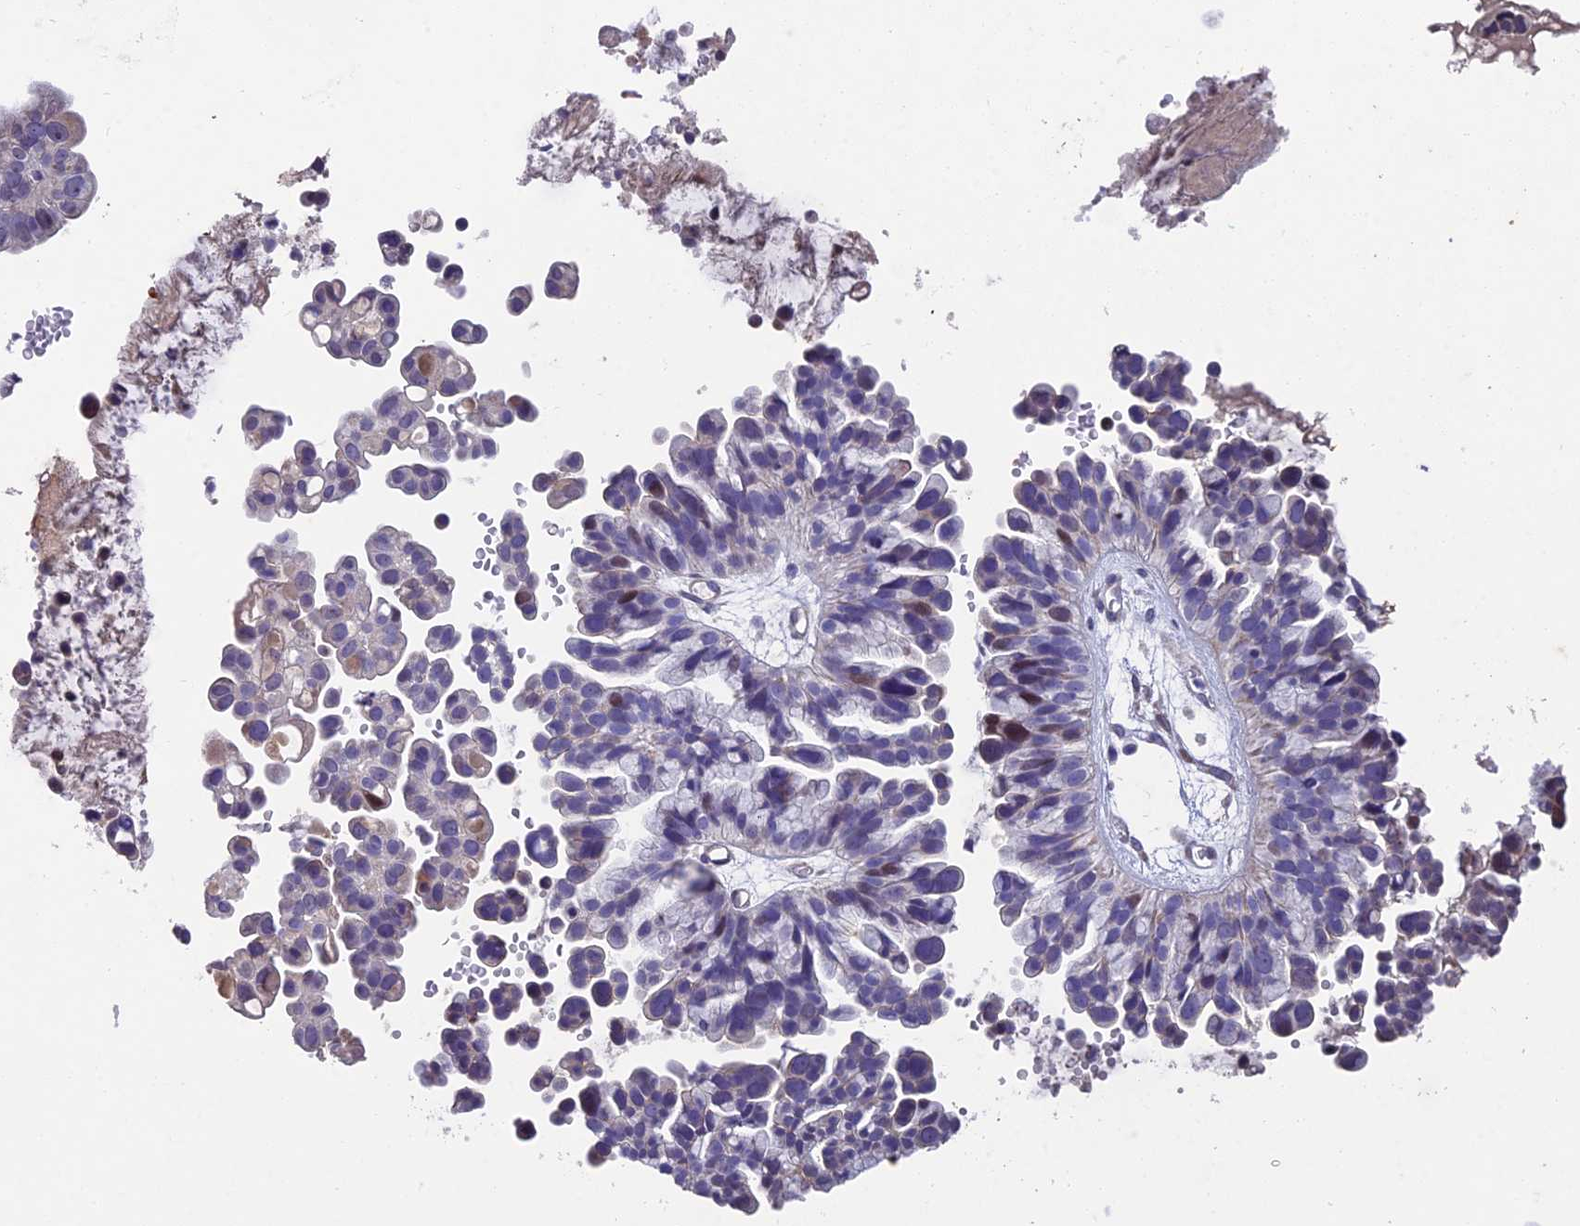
{"staining": {"intensity": "weak", "quantity": "<25%", "location": "nuclear"}, "tissue": "ovarian cancer", "cell_type": "Tumor cells", "image_type": "cancer", "snomed": [{"axis": "morphology", "description": "Cystadenocarcinoma, serous, NOS"}, {"axis": "topography", "description": "Ovary"}], "caption": "Immunohistochemical staining of human ovarian cancer shows no significant expression in tumor cells.", "gene": "XKR9", "patient": {"sex": "female", "age": 56}}